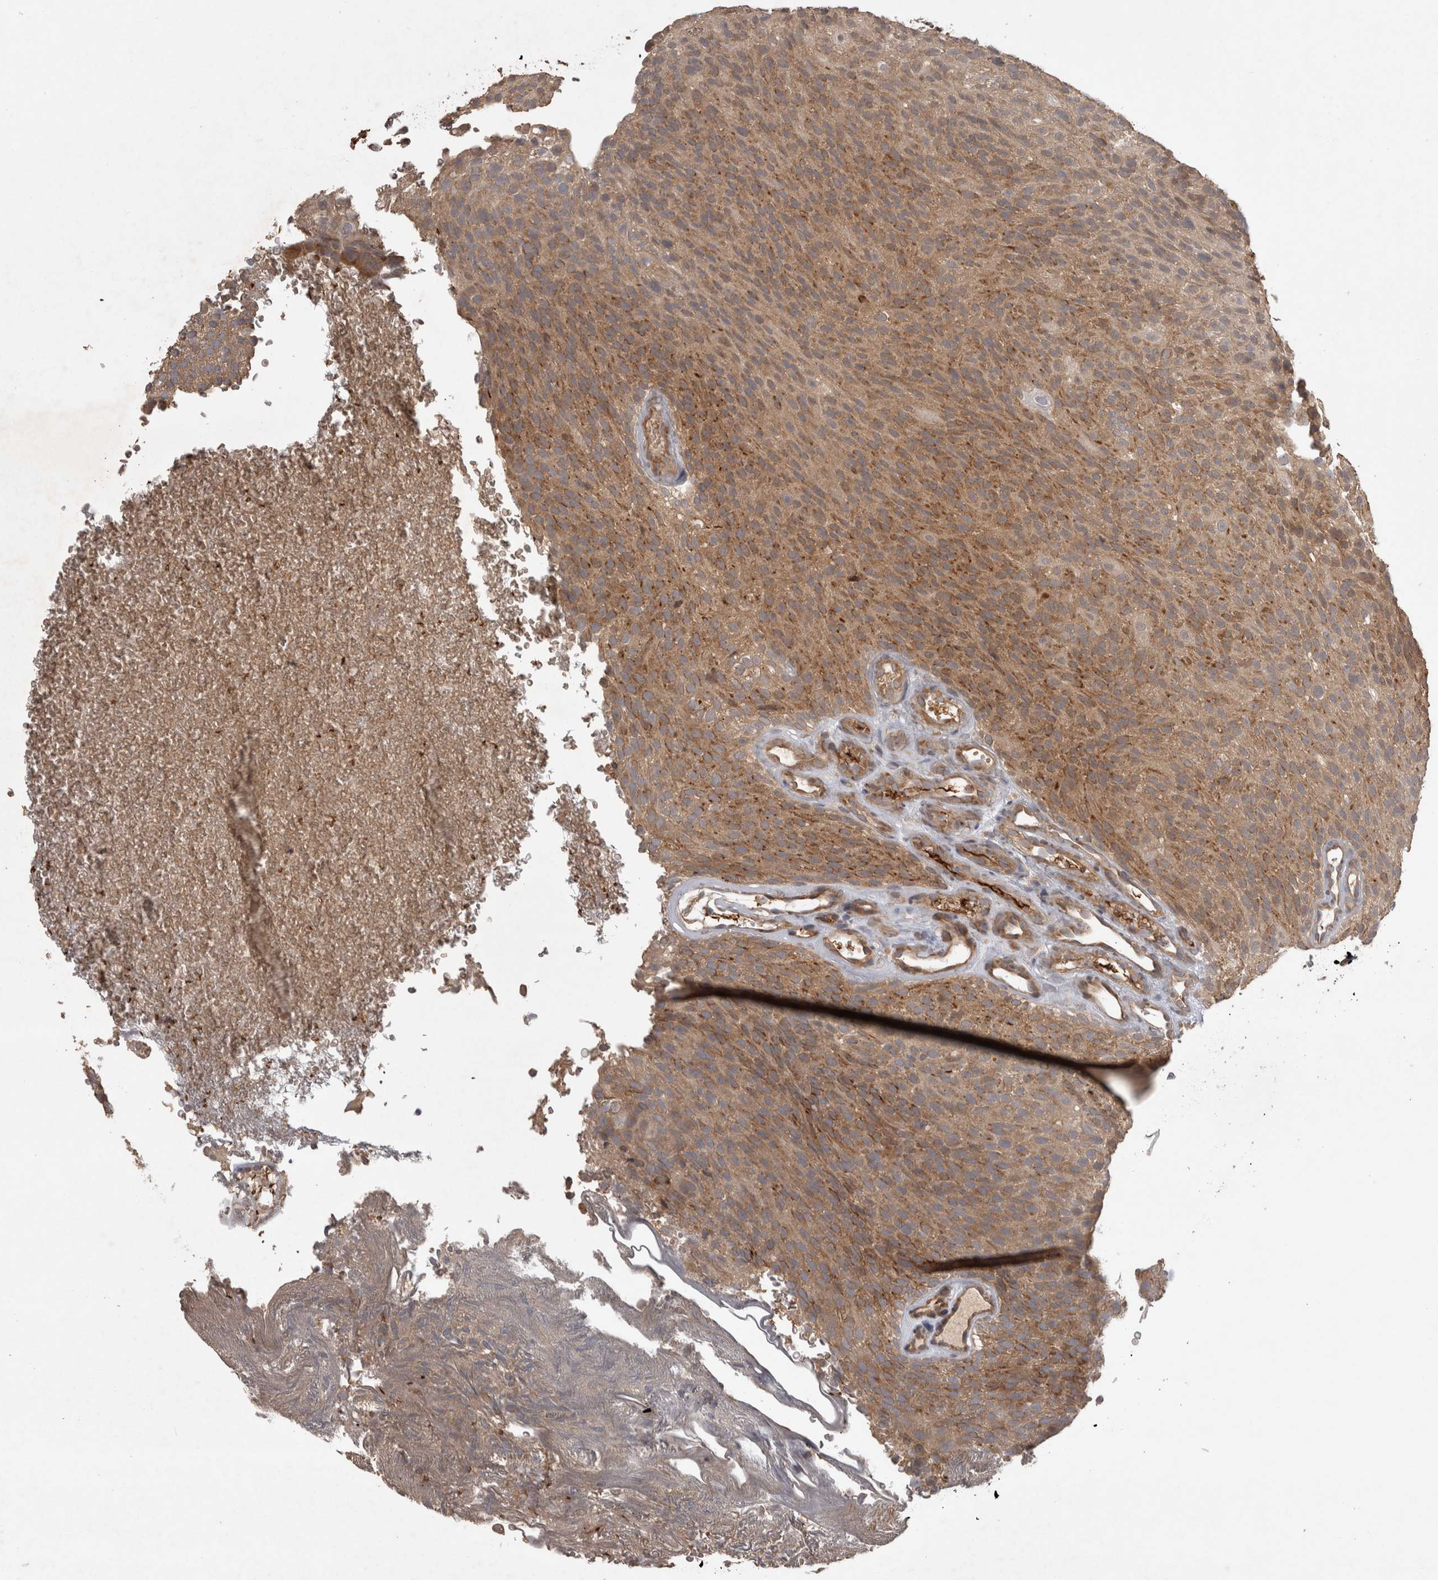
{"staining": {"intensity": "moderate", "quantity": ">75%", "location": "cytoplasmic/membranous"}, "tissue": "urothelial cancer", "cell_type": "Tumor cells", "image_type": "cancer", "snomed": [{"axis": "morphology", "description": "Urothelial carcinoma, Low grade"}, {"axis": "topography", "description": "Urinary bladder"}], "caption": "Approximately >75% of tumor cells in human urothelial carcinoma (low-grade) demonstrate moderate cytoplasmic/membranous protein staining as visualized by brown immunohistochemical staining.", "gene": "MICU3", "patient": {"sex": "male", "age": 78}}